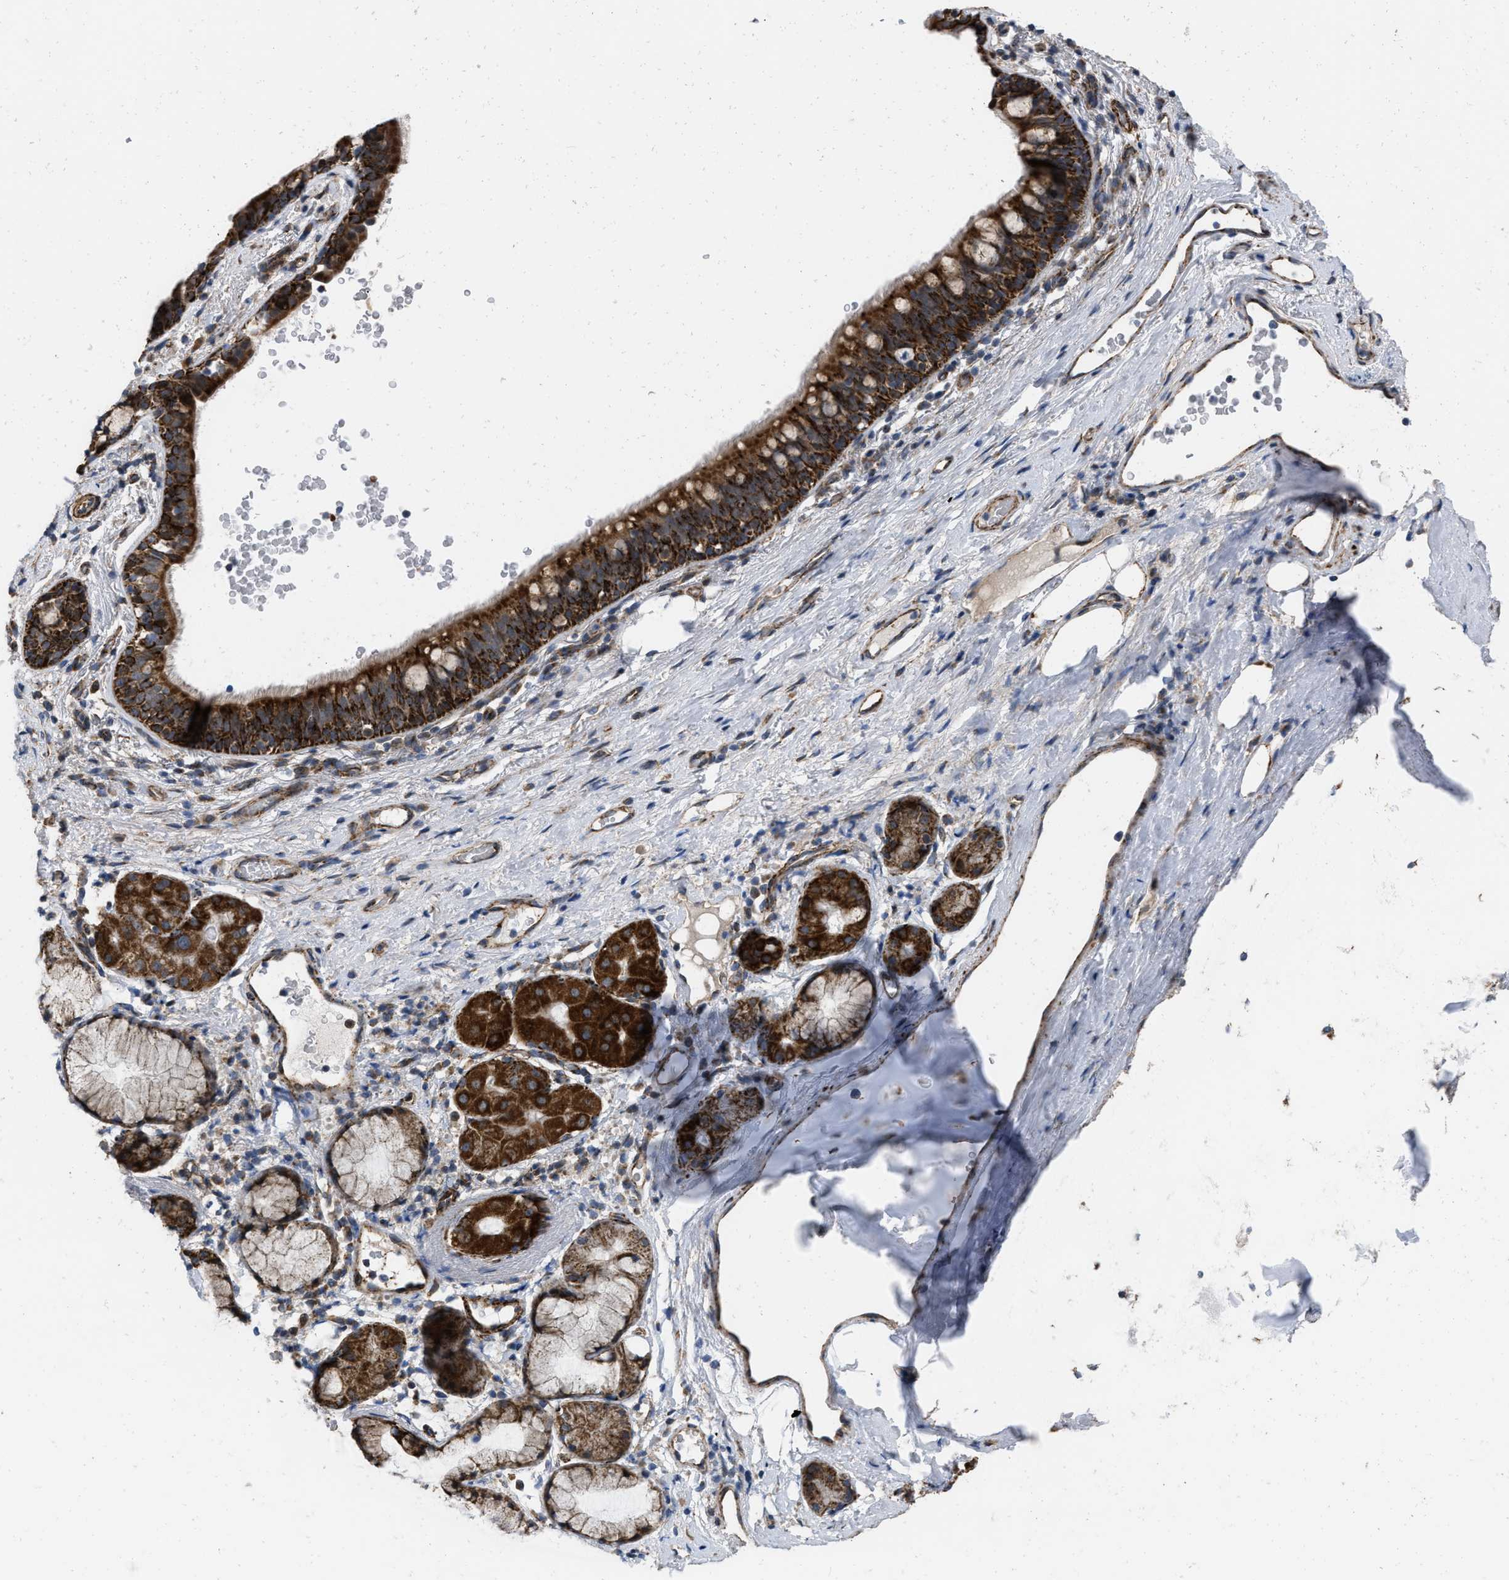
{"staining": {"intensity": "strong", "quantity": ">75%", "location": "cytoplasmic/membranous"}, "tissue": "bronchus", "cell_type": "Respiratory epithelial cells", "image_type": "normal", "snomed": [{"axis": "morphology", "description": "Normal tissue, NOS"}, {"axis": "morphology", "description": "Inflammation, NOS"}, {"axis": "topography", "description": "Cartilage tissue"}, {"axis": "topography", "description": "Bronchus"}], "caption": "Protein staining of normal bronchus shows strong cytoplasmic/membranous staining in approximately >75% of respiratory epithelial cells. (IHC, brightfield microscopy, high magnification).", "gene": "AKAP1", "patient": {"sex": "male", "age": 77}}